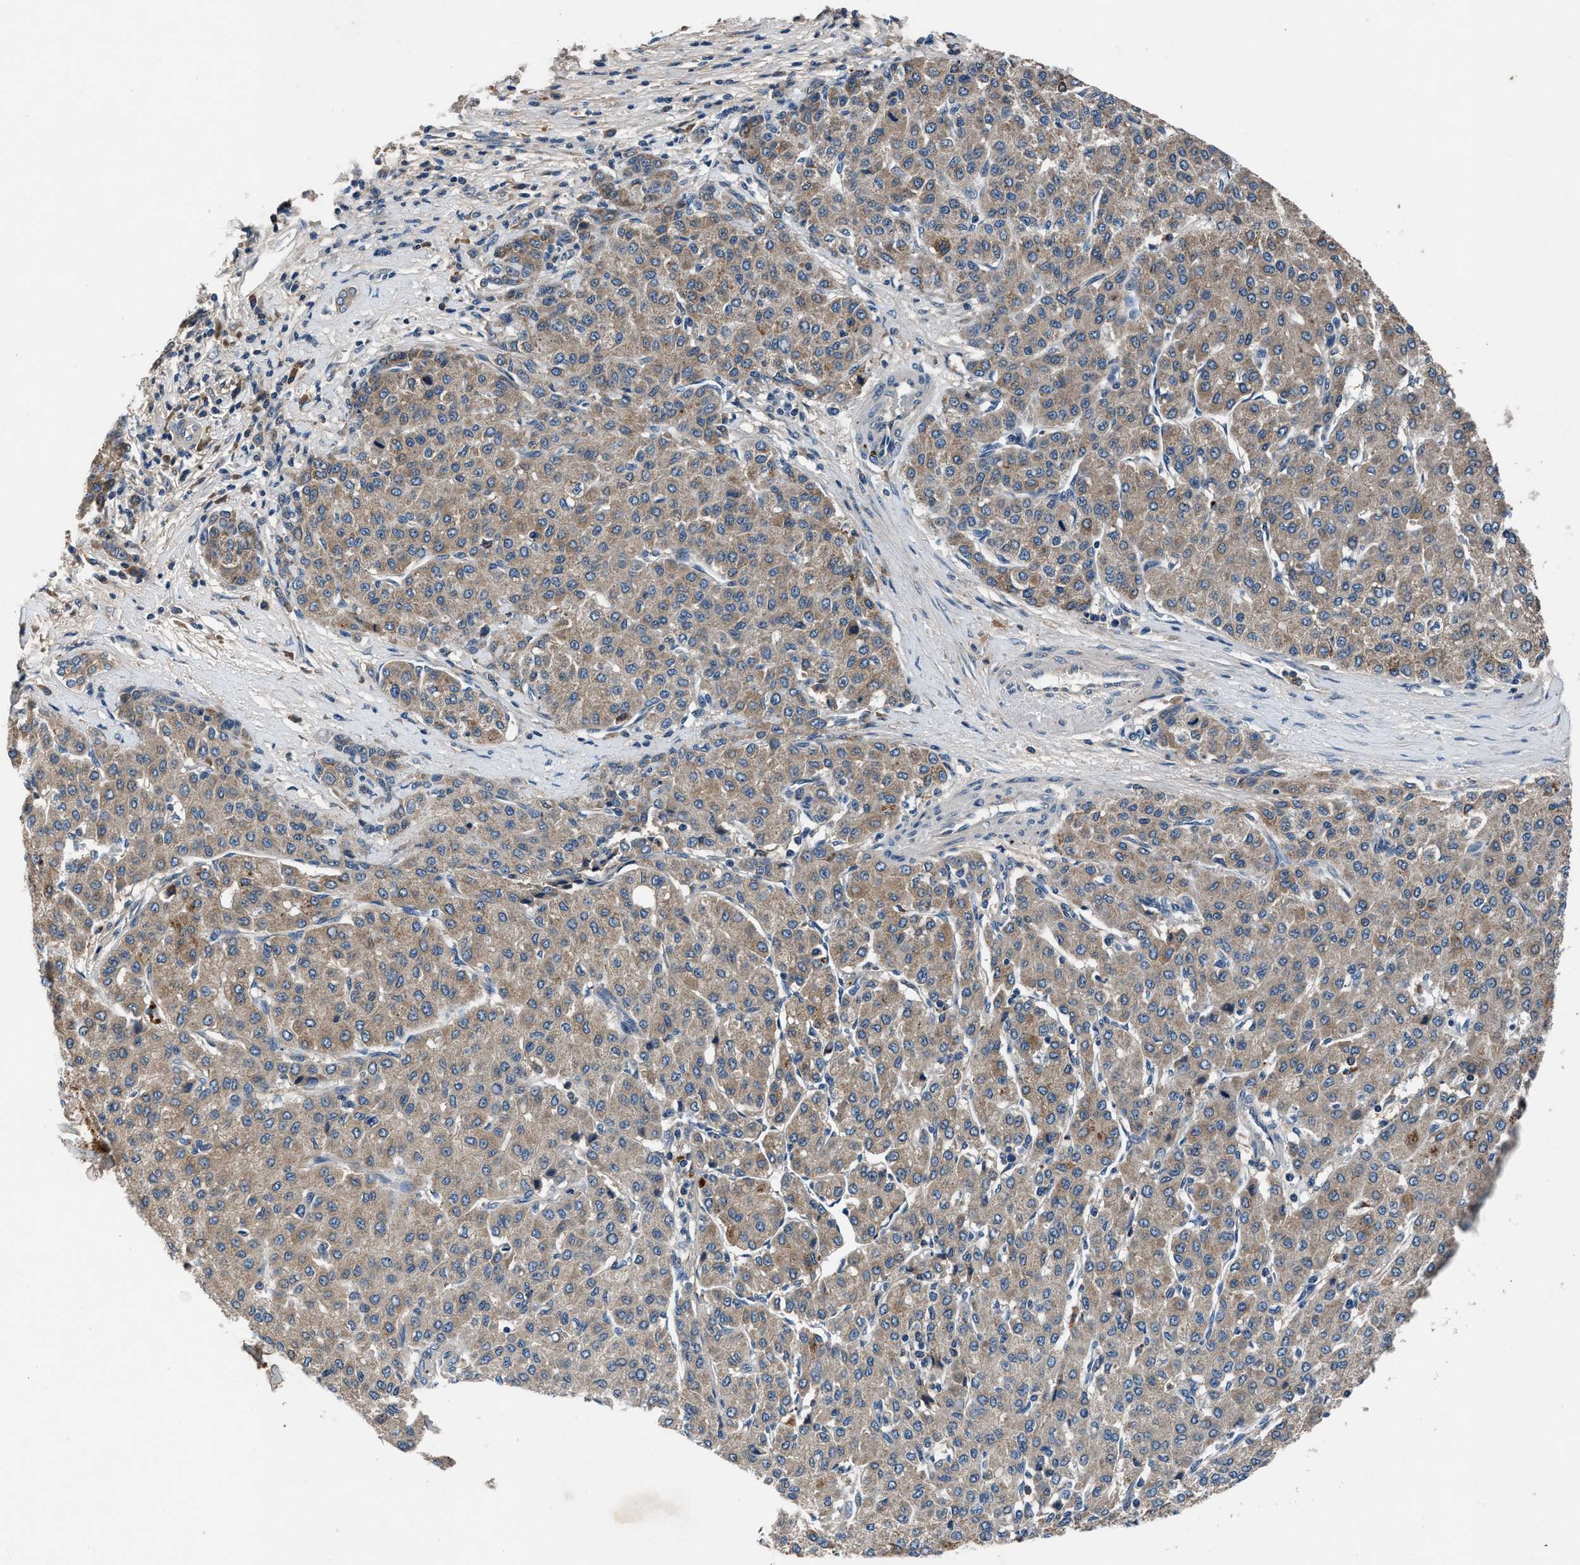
{"staining": {"intensity": "moderate", "quantity": "25%-75%", "location": "cytoplasmic/membranous"}, "tissue": "liver cancer", "cell_type": "Tumor cells", "image_type": "cancer", "snomed": [{"axis": "morphology", "description": "Carcinoma, Hepatocellular, NOS"}, {"axis": "topography", "description": "Liver"}], "caption": "Liver hepatocellular carcinoma stained with a protein marker reveals moderate staining in tumor cells.", "gene": "PRXL2C", "patient": {"sex": "male", "age": 65}}